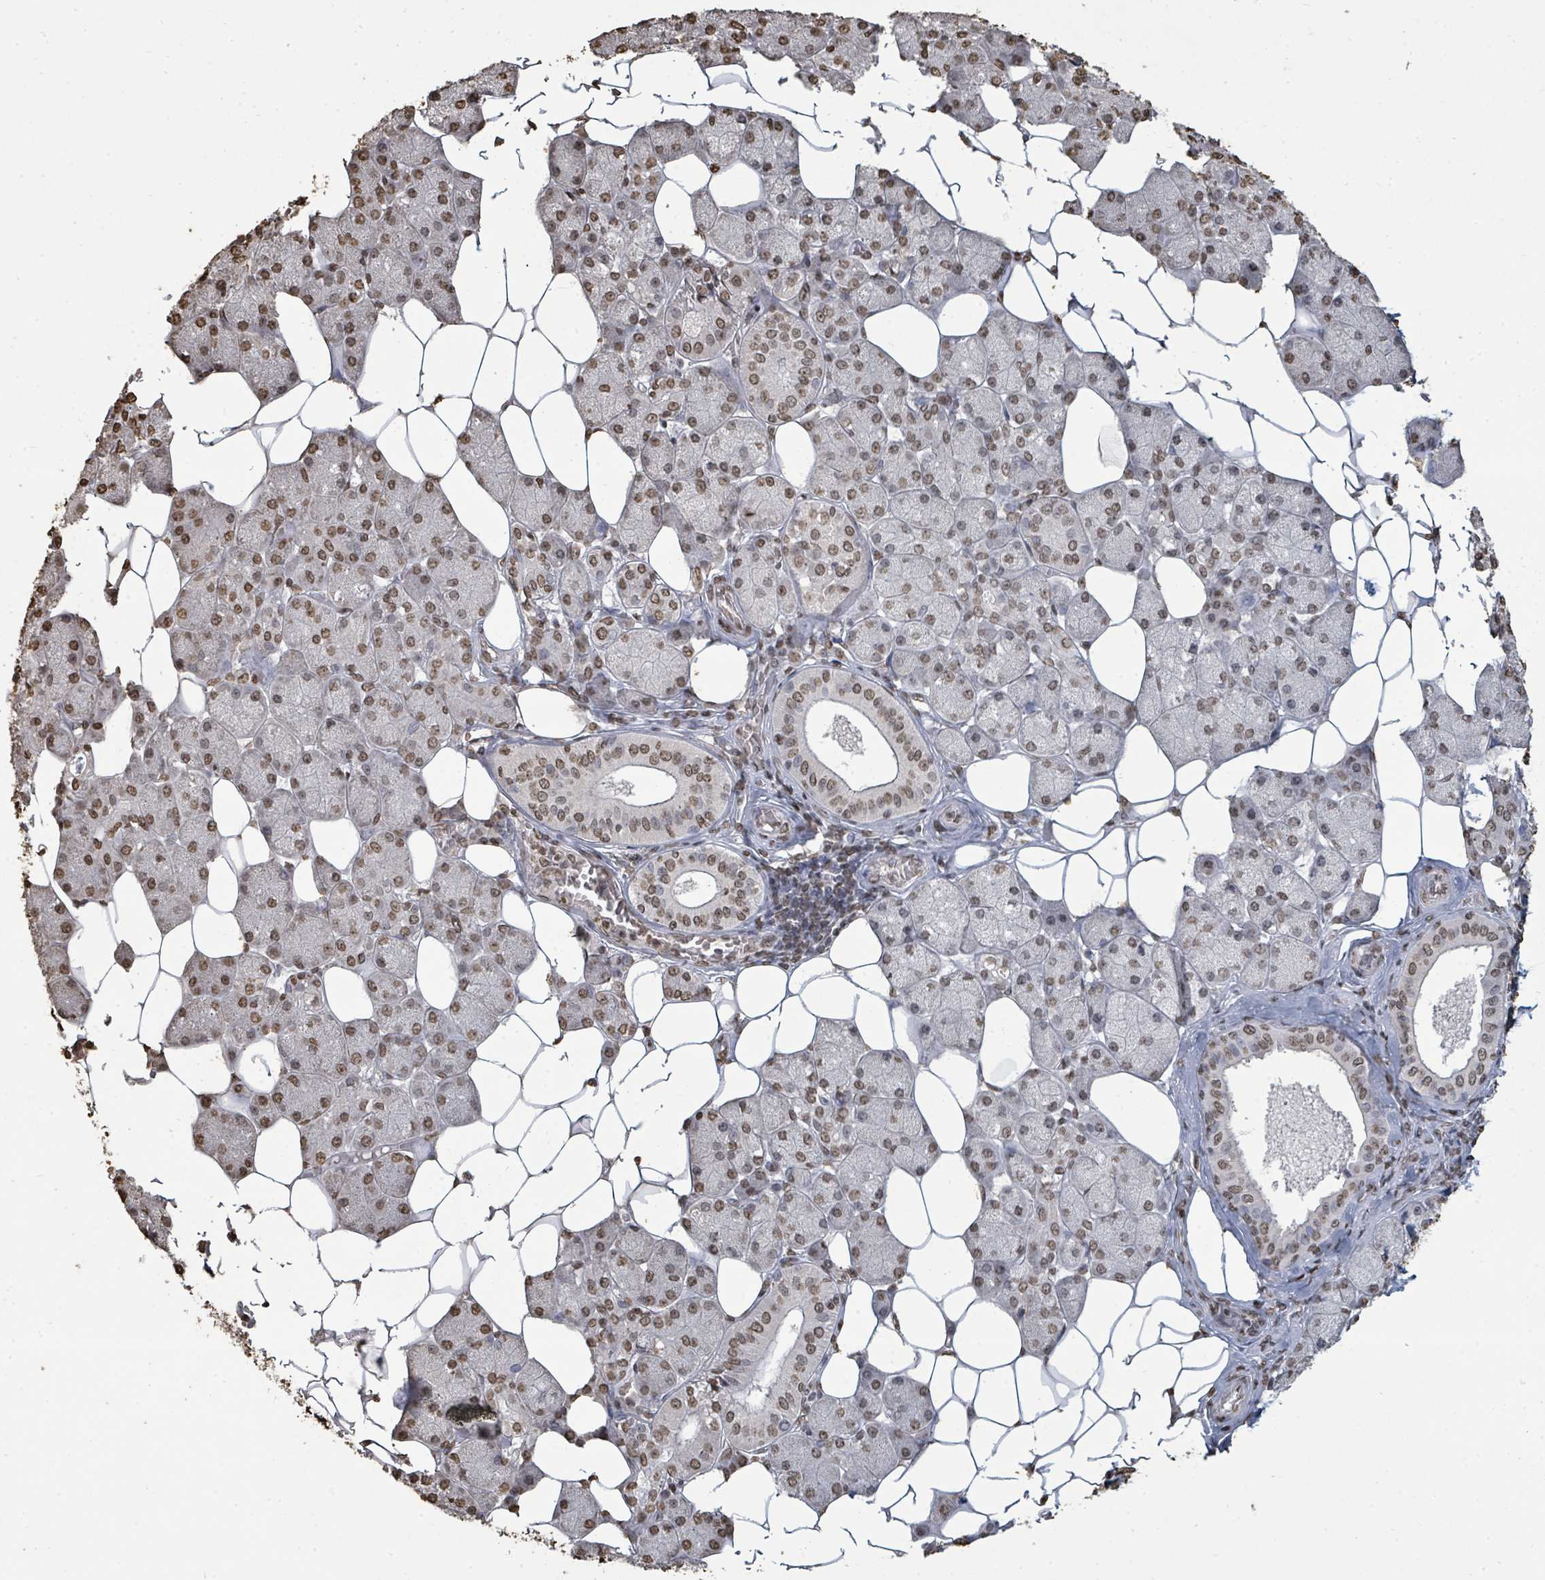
{"staining": {"intensity": "moderate", "quantity": "25%-75%", "location": "nuclear"}, "tissue": "salivary gland", "cell_type": "Glandular cells", "image_type": "normal", "snomed": [{"axis": "morphology", "description": "Squamous cell carcinoma, NOS"}, {"axis": "topography", "description": "Skin"}, {"axis": "topography", "description": "Head-Neck"}], "caption": "Immunohistochemical staining of benign salivary gland shows moderate nuclear protein expression in approximately 25%-75% of glandular cells. Immunohistochemistry stains the protein of interest in brown and the nuclei are stained blue.", "gene": "MRPS12", "patient": {"sex": "male", "age": 80}}